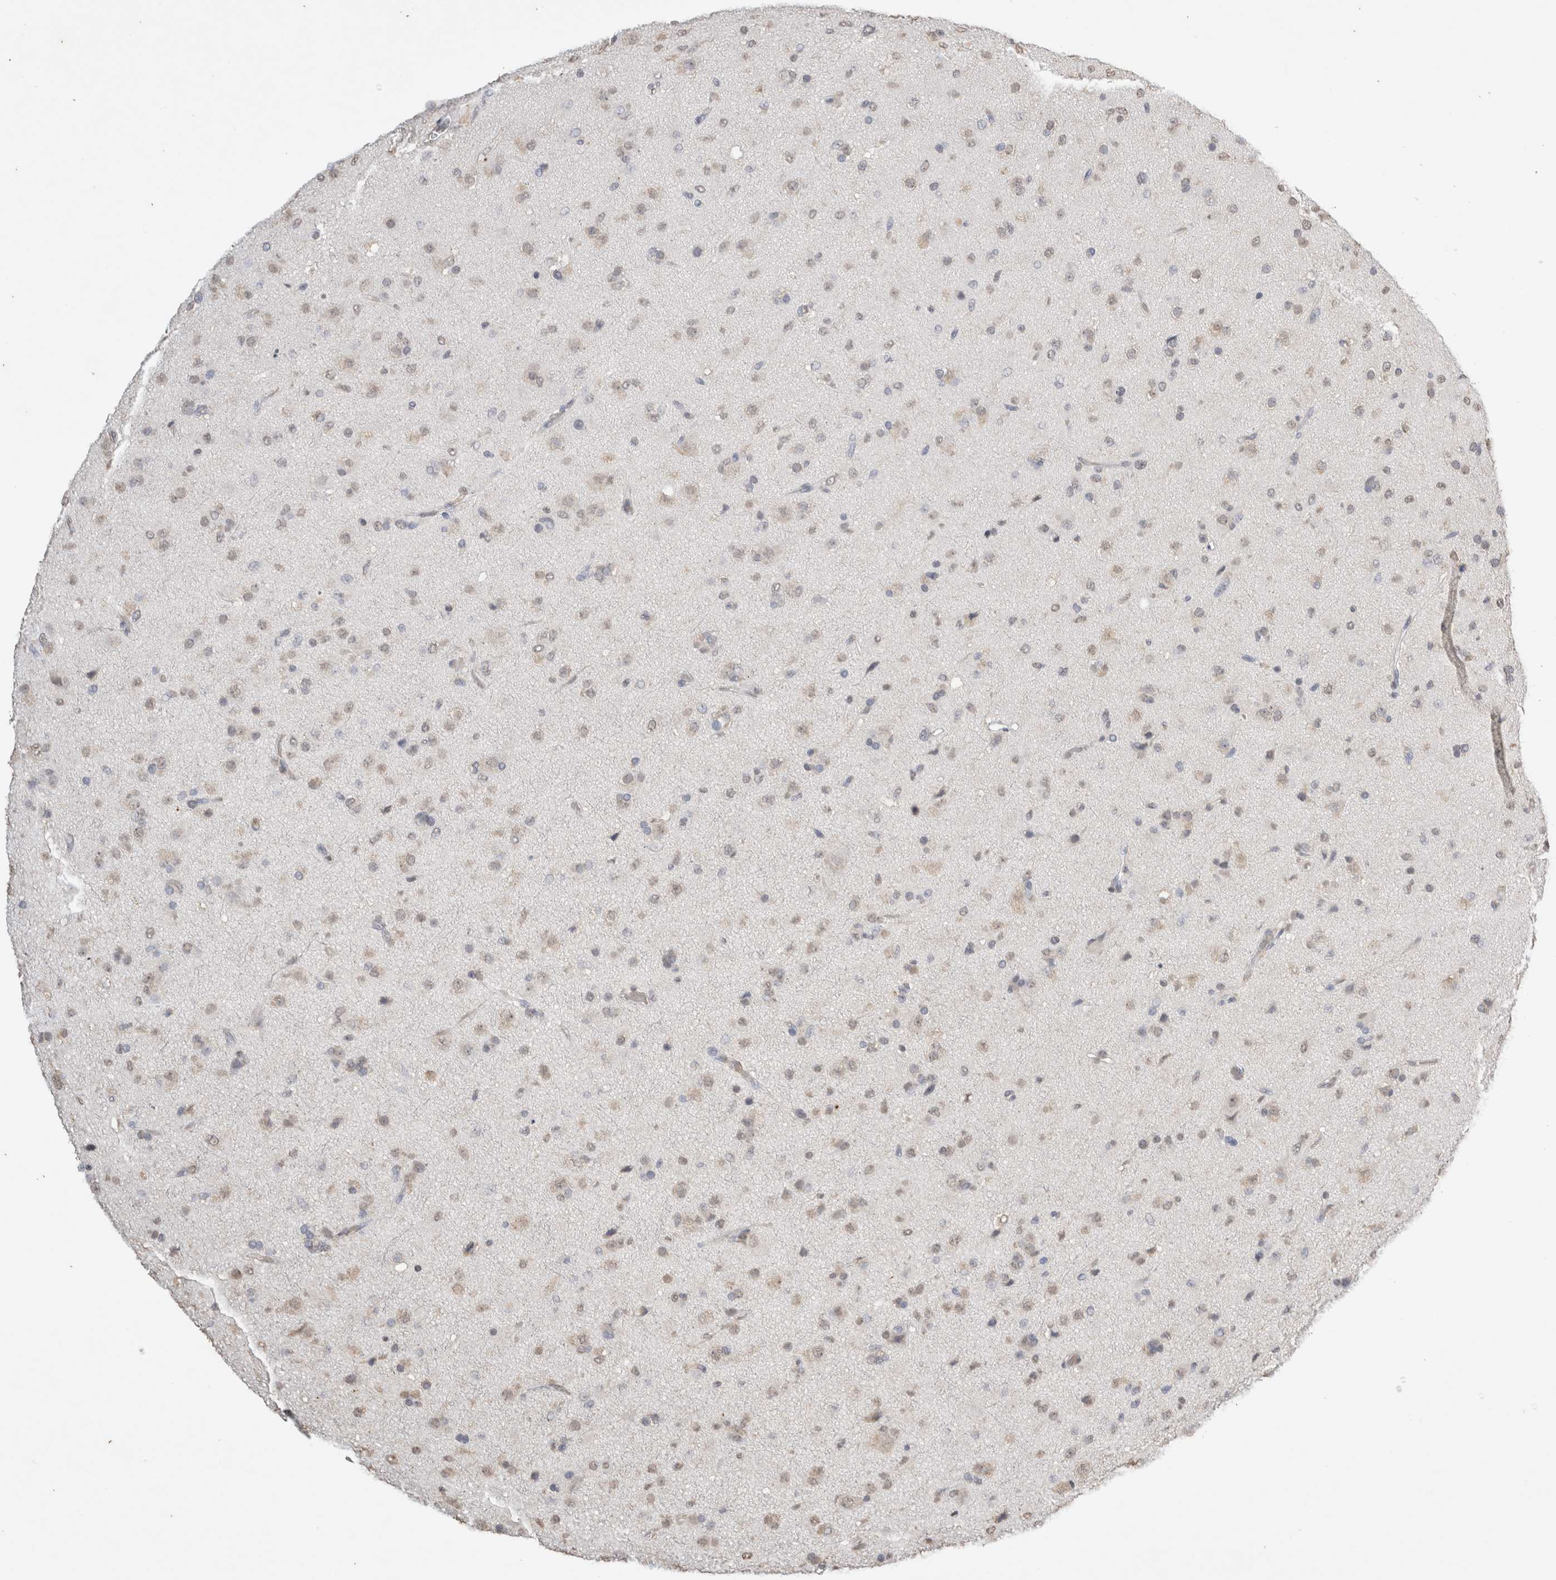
{"staining": {"intensity": "weak", "quantity": "25%-75%", "location": "nuclear"}, "tissue": "glioma", "cell_type": "Tumor cells", "image_type": "cancer", "snomed": [{"axis": "morphology", "description": "Glioma, malignant, Low grade"}, {"axis": "topography", "description": "Brain"}], "caption": "A brown stain labels weak nuclear staining of a protein in glioma tumor cells.", "gene": "LGALS2", "patient": {"sex": "male", "age": 65}}